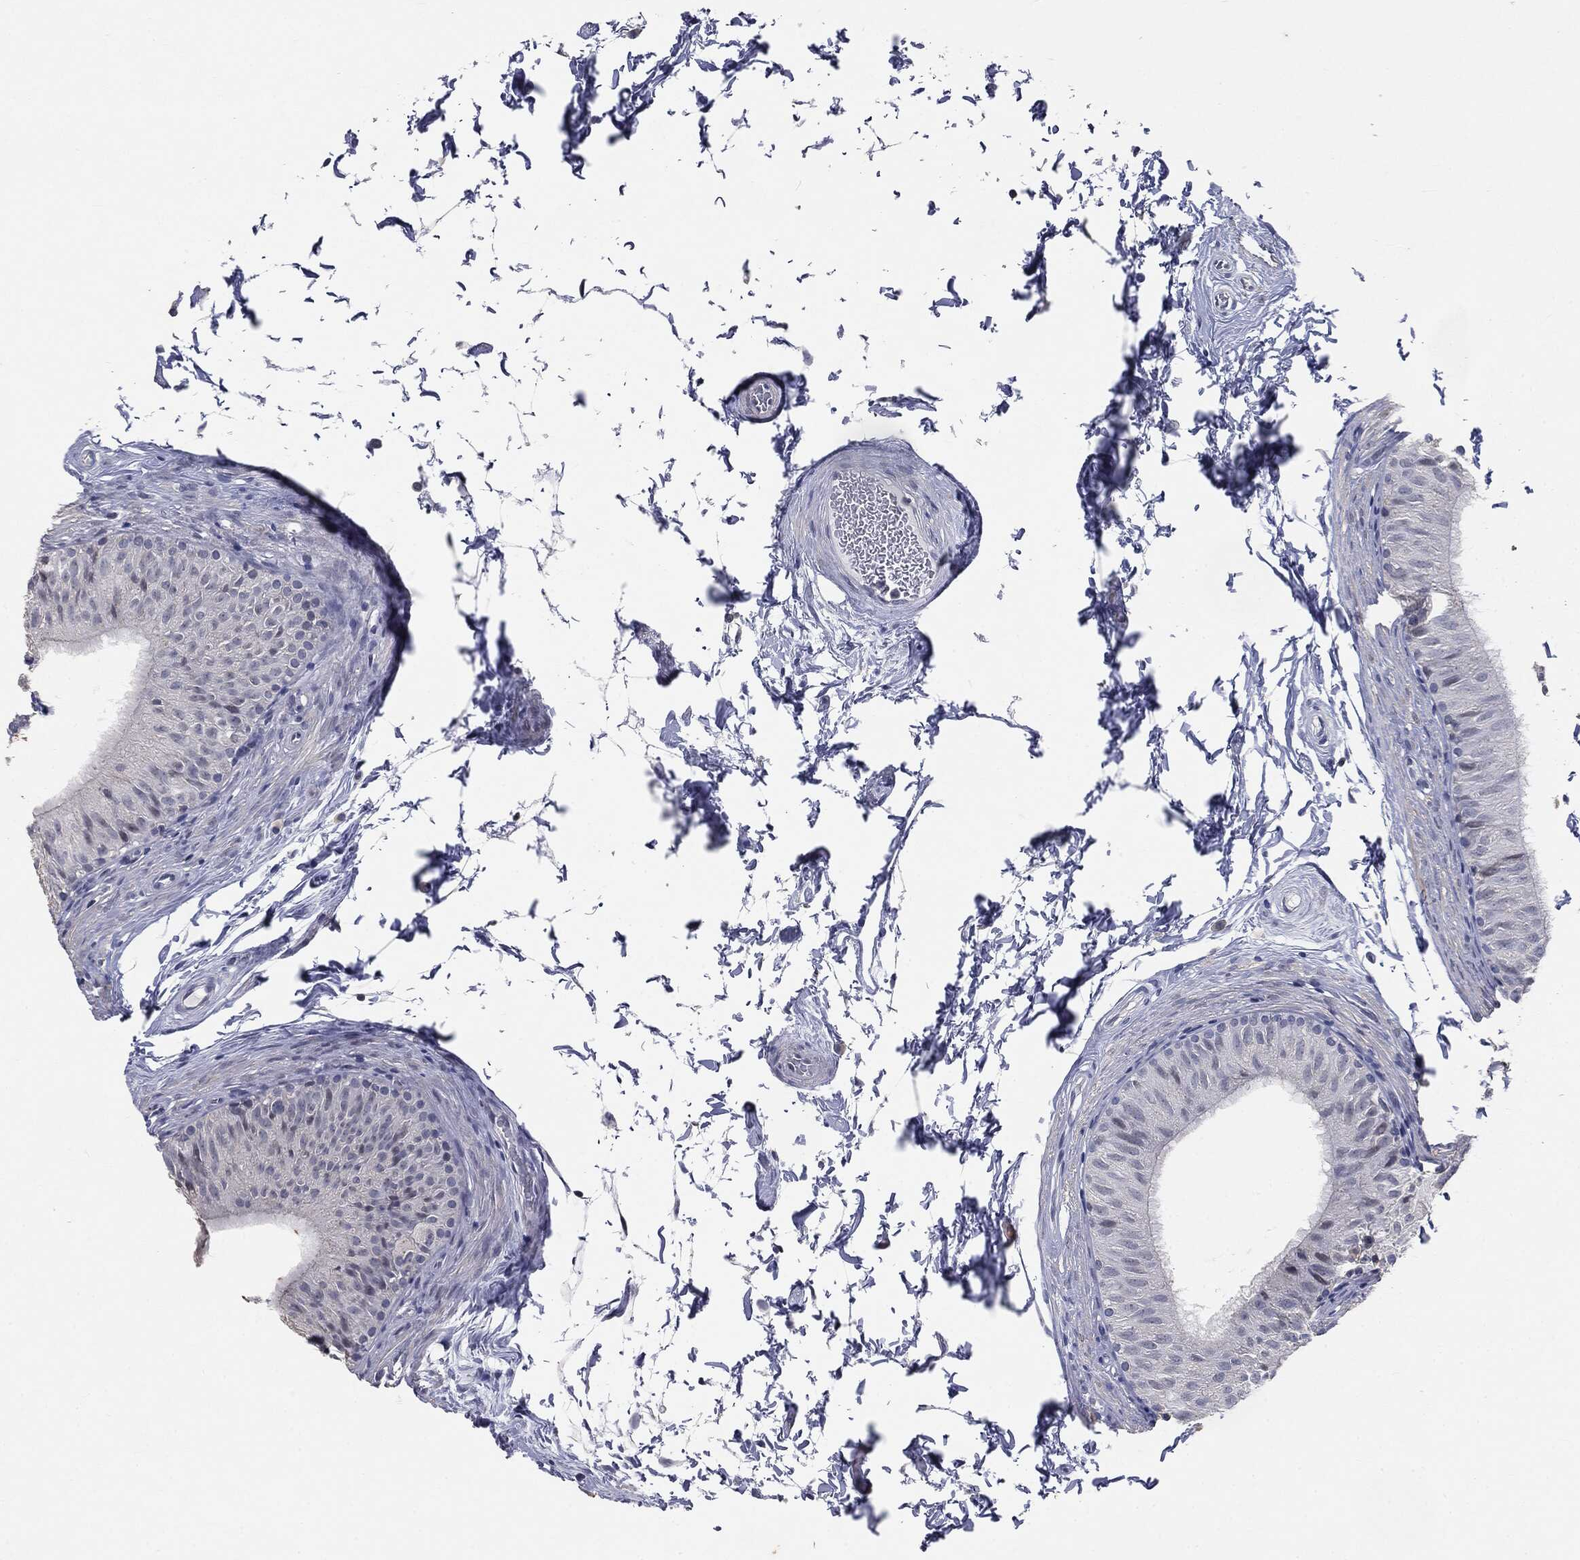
{"staining": {"intensity": "negative", "quantity": "none", "location": "none"}, "tissue": "epididymis", "cell_type": "Glandular cells", "image_type": "normal", "snomed": [{"axis": "morphology", "description": "Normal tissue, NOS"}, {"axis": "topography", "description": "Epididymis"}], "caption": "Glandular cells are negative for brown protein staining in unremarkable epididymis. (DAB (3,3'-diaminobenzidine) IHC with hematoxylin counter stain).", "gene": "SLC2A2", "patient": {"sex": "male", "age": 34}}